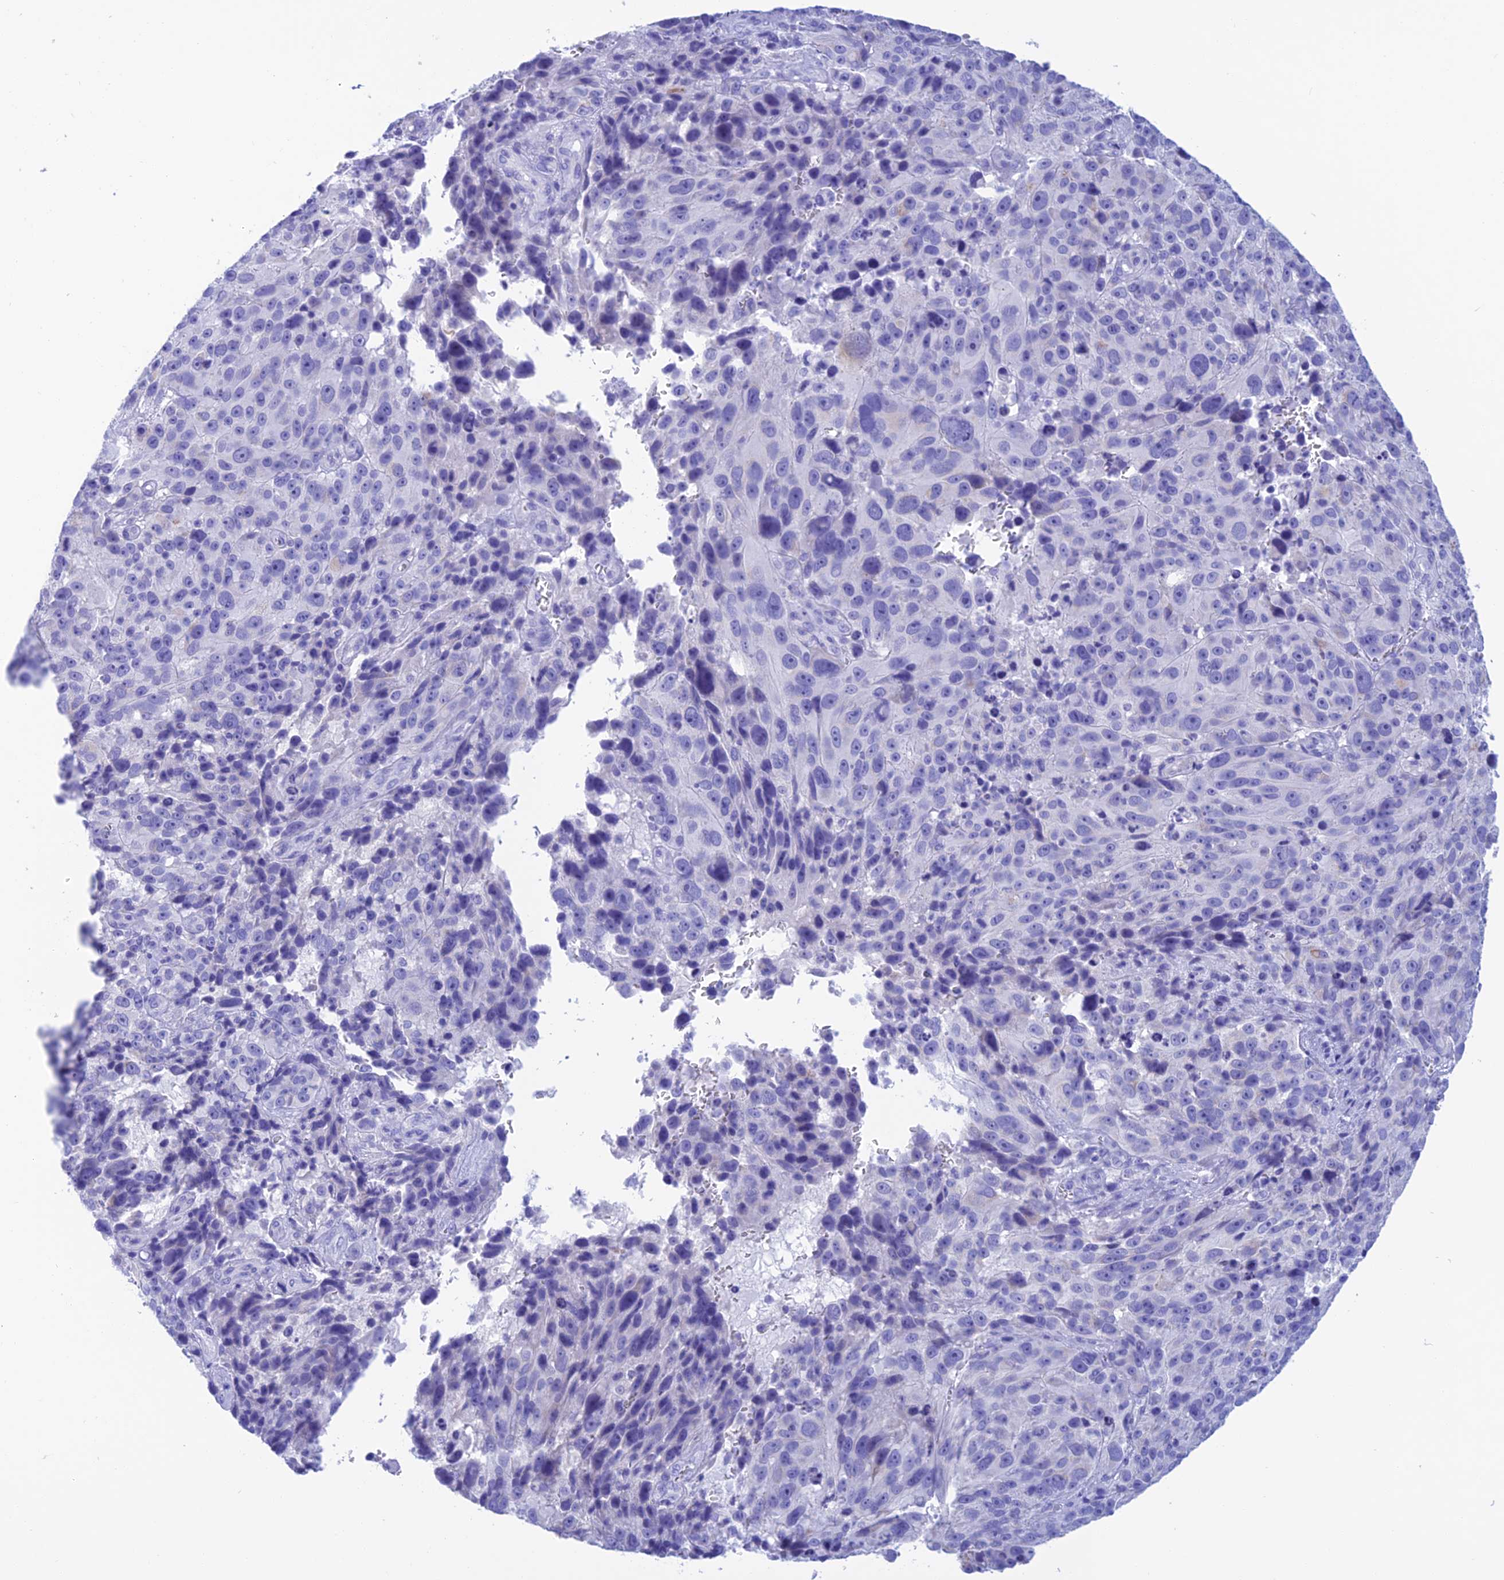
{"staining": {"intensity": "negative", "quantity": "none", "location": "none"}, "tissue": "melanoma", "cell_type": "Tumor cells", "image_type": "cancer", "snomed": [{"axis": "morphology", "description": "Malignant melanoma, NOS"}, {"axis": "topography", "description": "Skin"}], "caption": "Malignant melanoma stained for a protein using immunohistochemistry (IHC) reveals no expression tumor cells.", "gene": "NXPE4", "patient": {"sex": "male", "age": 84}}